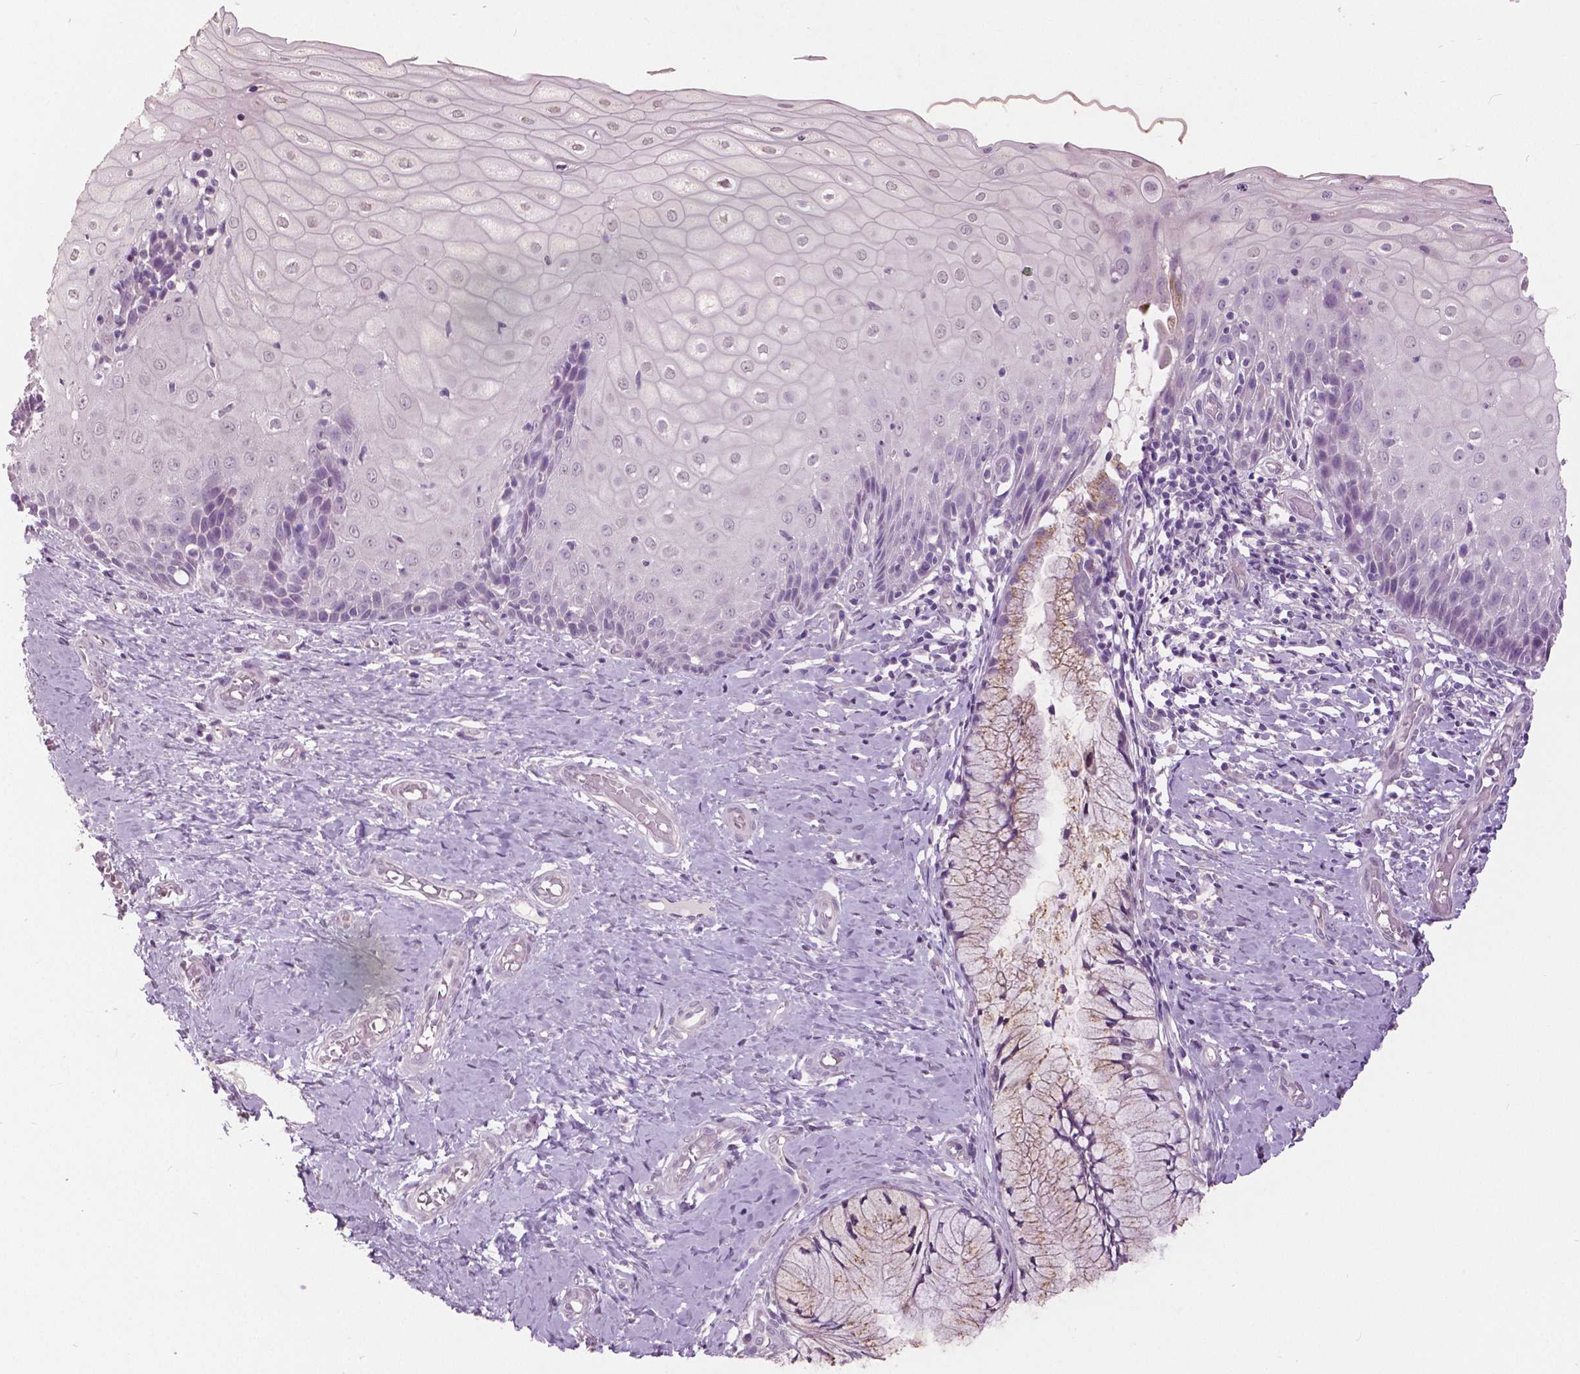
{"staining": {"intensity": "negative", "quantity": "none", "location": "none"}, "tissue": "cervix", "cell_type": "Glandular cells", "image_type": "normal", "snomed": [{"axis": "morphology", "description": "Normal tissue, NOS"}, {"axis": "topography", "description": "Cervix"}], "caption": "IHC of unremarkable human cervix exhibits no expression in glandular cells. Nuclei are stained in blue.", "gene": "GRIN2A", "patient": {"sex": "female", "age": 37}}